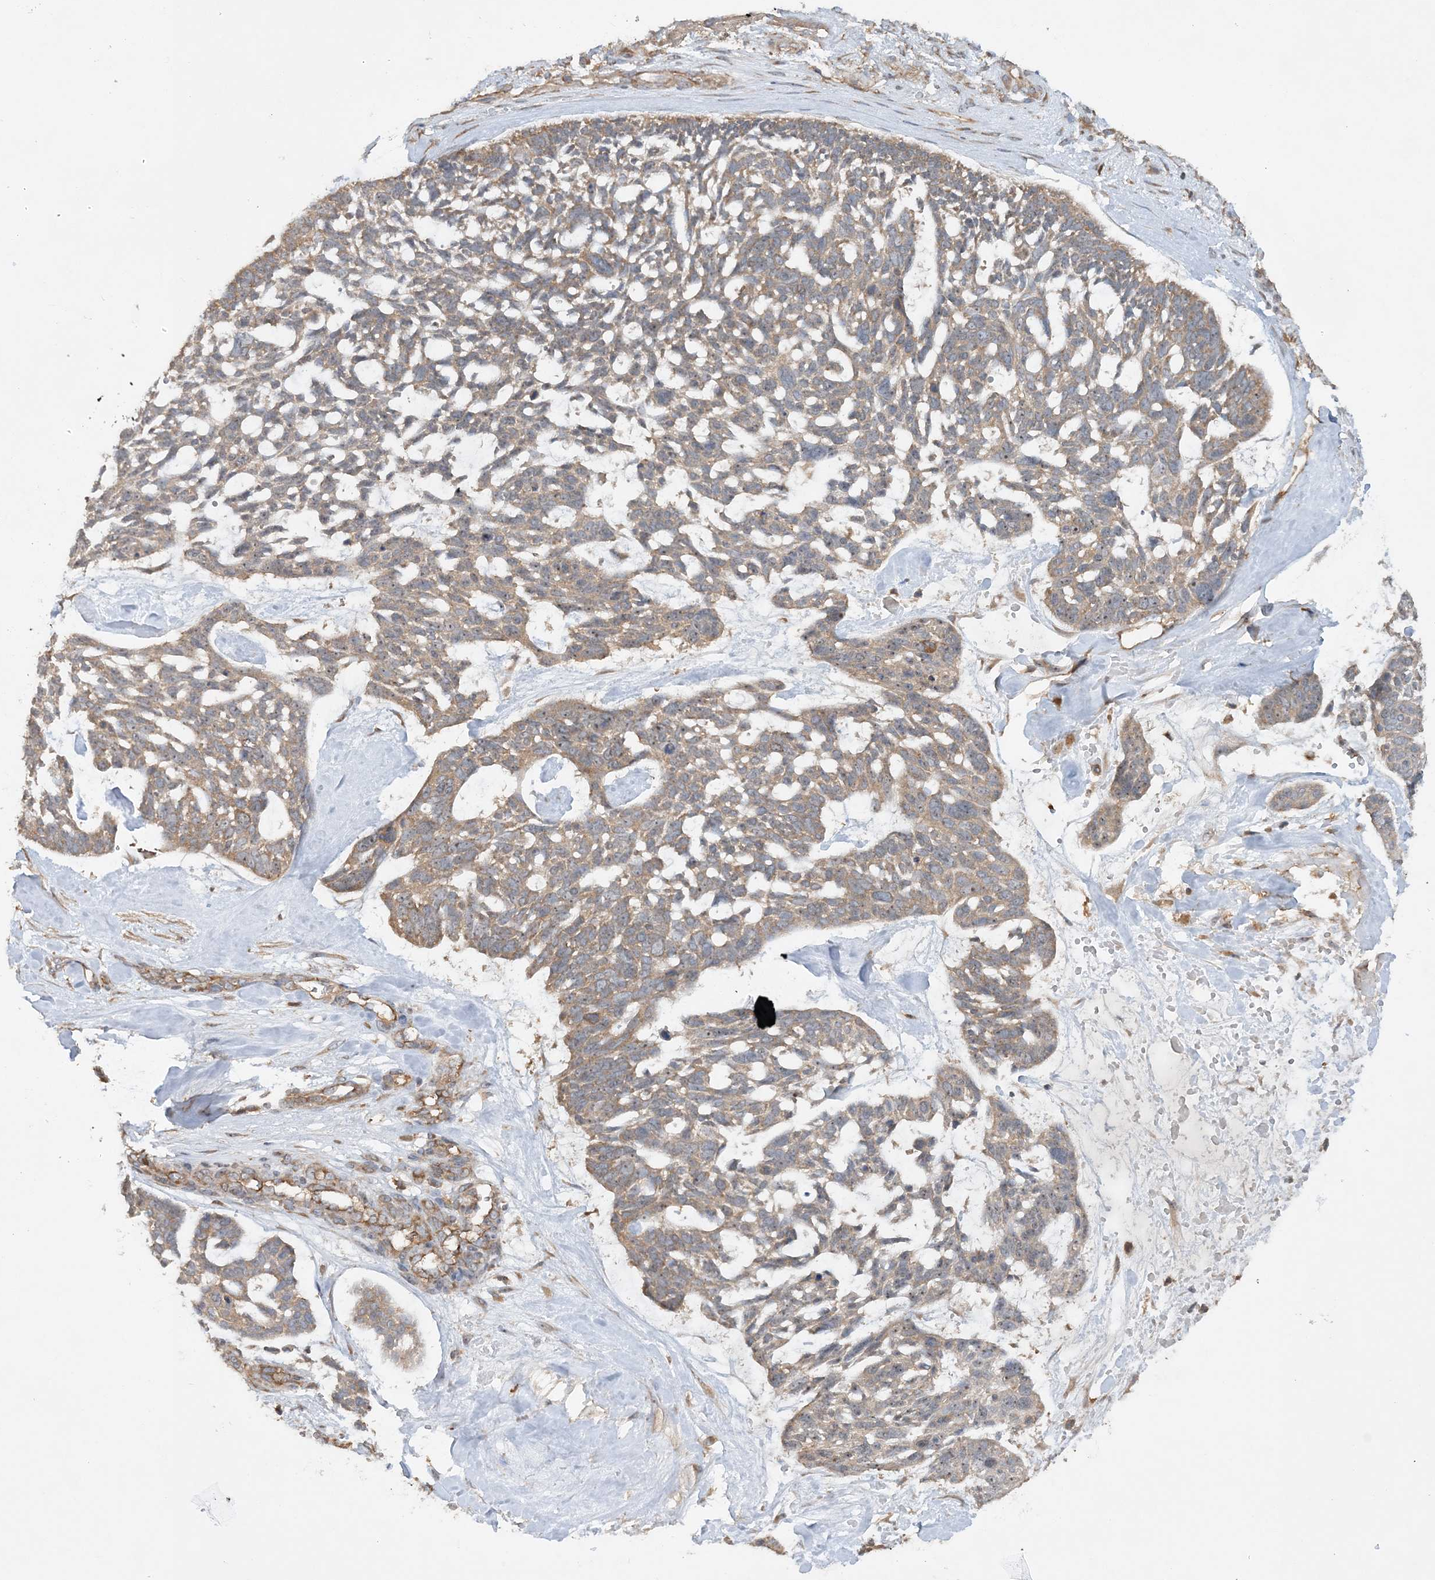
{"staining": {"intensity": "moderate", "quantity": "25%-75%", "location": "cytoplasmic/membranous"}, "tissue": "skin cancer", "cell_type": "Tumor cells", "image_type": "cancer", "snomed": [{"axis": "morphology", "description": "Basal cell carcinoma"}, {"axis": "topography", "description": "Skin"}], "caption": "A medium amount of moderate cytoplasmic/membranous expression is present in about 25%-75% of tumor cells in skin basal cell carcinoma tissue.", "gene": "ACAP2", "patient": {"sex": "male", "age": 88}}